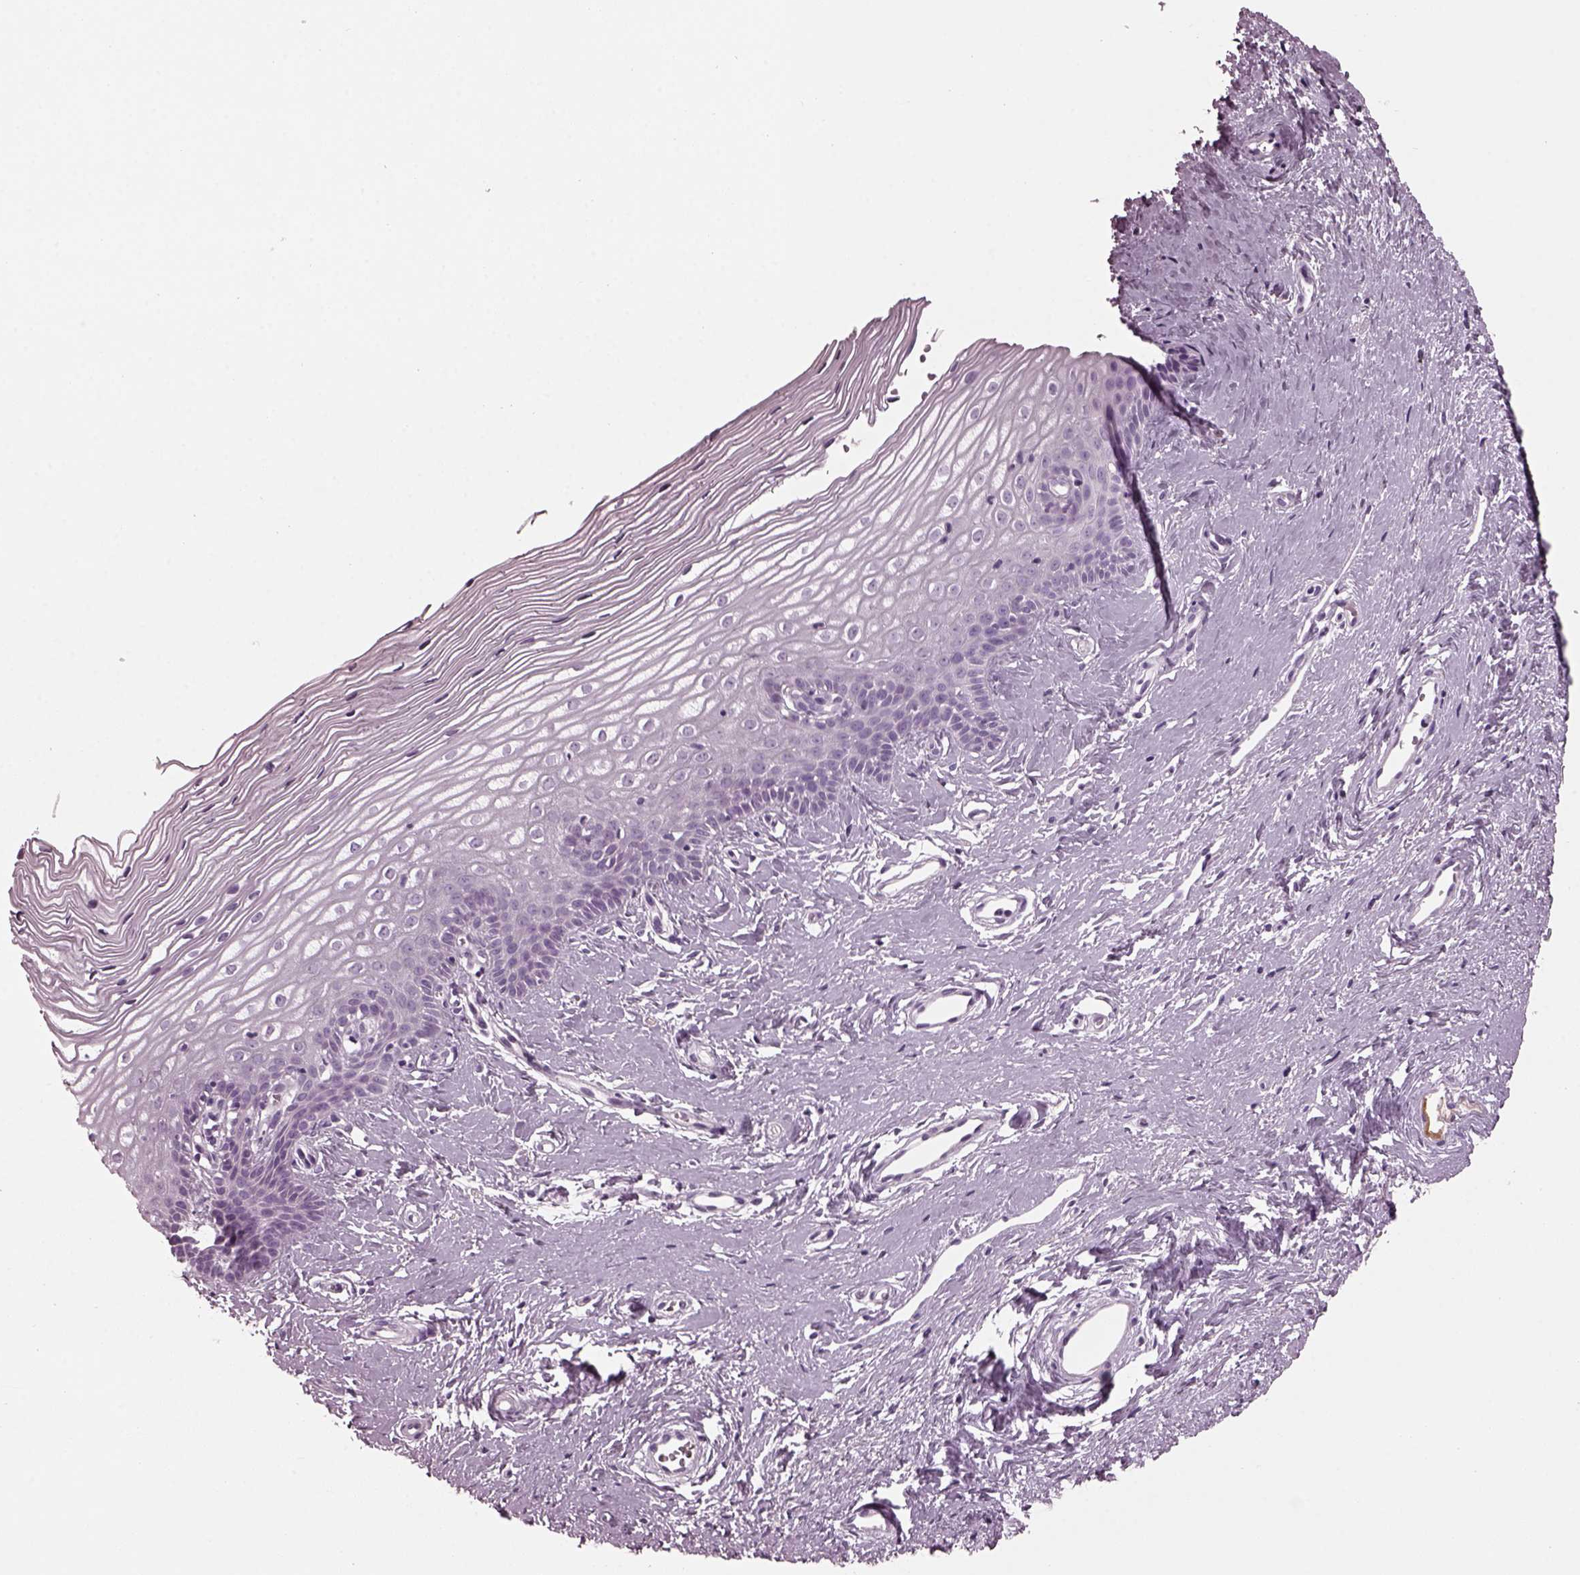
{"staining": {"intensity": "negative", "quantity": "none", "location": "none"}, "tissue": "cervix", "cell_type": "Glandular cells", "image_type": "normal", "snomed": [{"axis": "morphology", "description": "Normal tissue, NOS"}, {"axis": "topography", "description": "Cervix"}], "caption": "Protein analysis of benign cervix exhibits no significant expression in glandular cells.", "gene": "DPYSL5", "patient": {"sex": "female", "age": 40}}